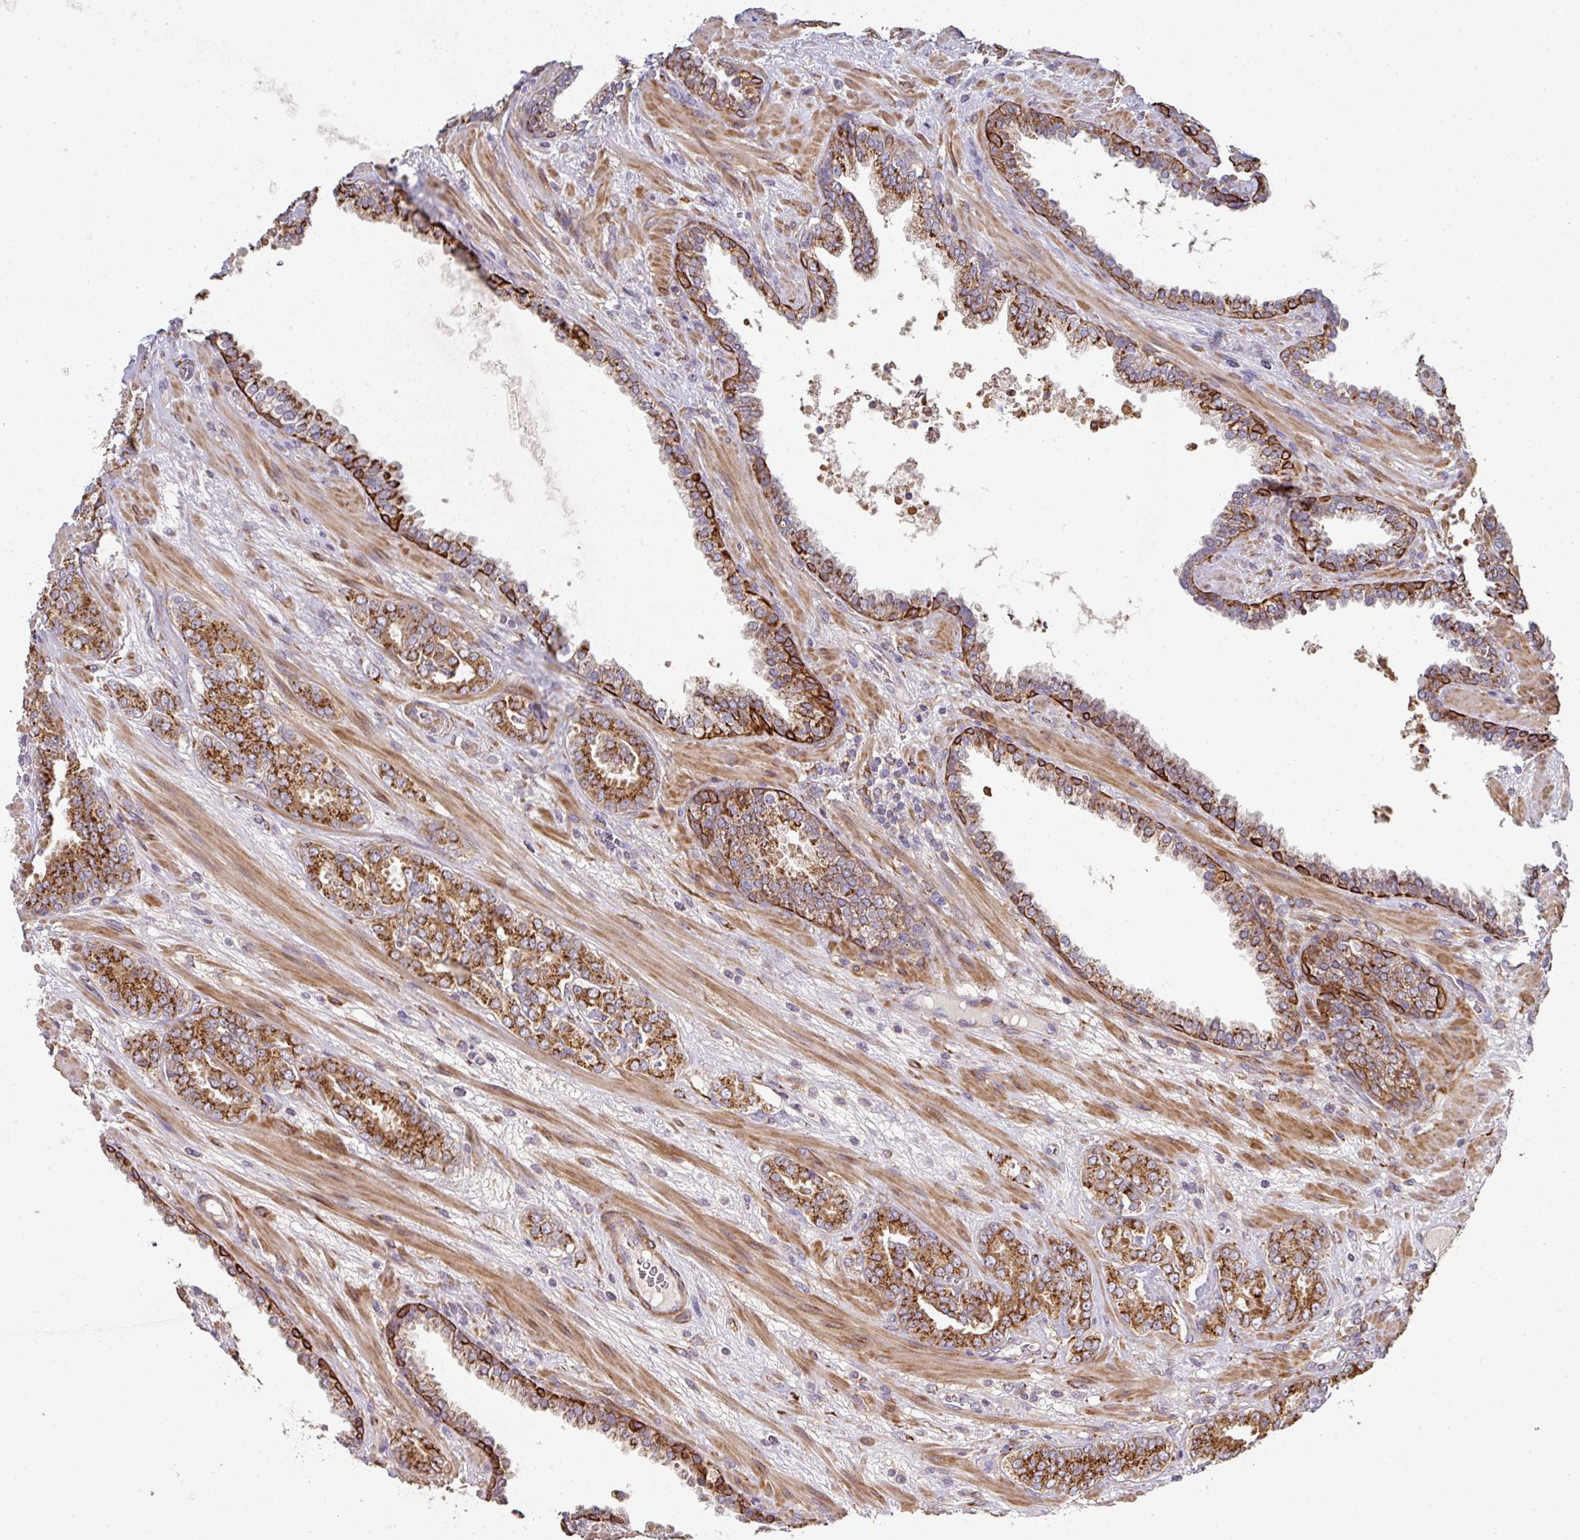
{"staining": {"intensity": "strong", "quantity": ">75%", "location": "cytoplasmic/membranous"}, "tissue": "prostate cancer", "cell_type": "Tumor cells", "image_type": "cancer", "snomed": [{"axis": "morphology", "description": "Adenocarcinoma, High grade"}, {"axis": "topography", "description": "Prostate"}], "caption": "Immunohistochemistry (IHC) of human prostate cancer (adenocarcinoma (high-grade)) demonstrates high levels of strong cytoplasmic/membranous expression in approximately >75% of tumor cells. Immunohistochemistry (IHC) stains the protein of interest in brown and the nuclei are stained blue.", "gene": "ZNF268", "patient": {"sex": "male", "age": 71}}